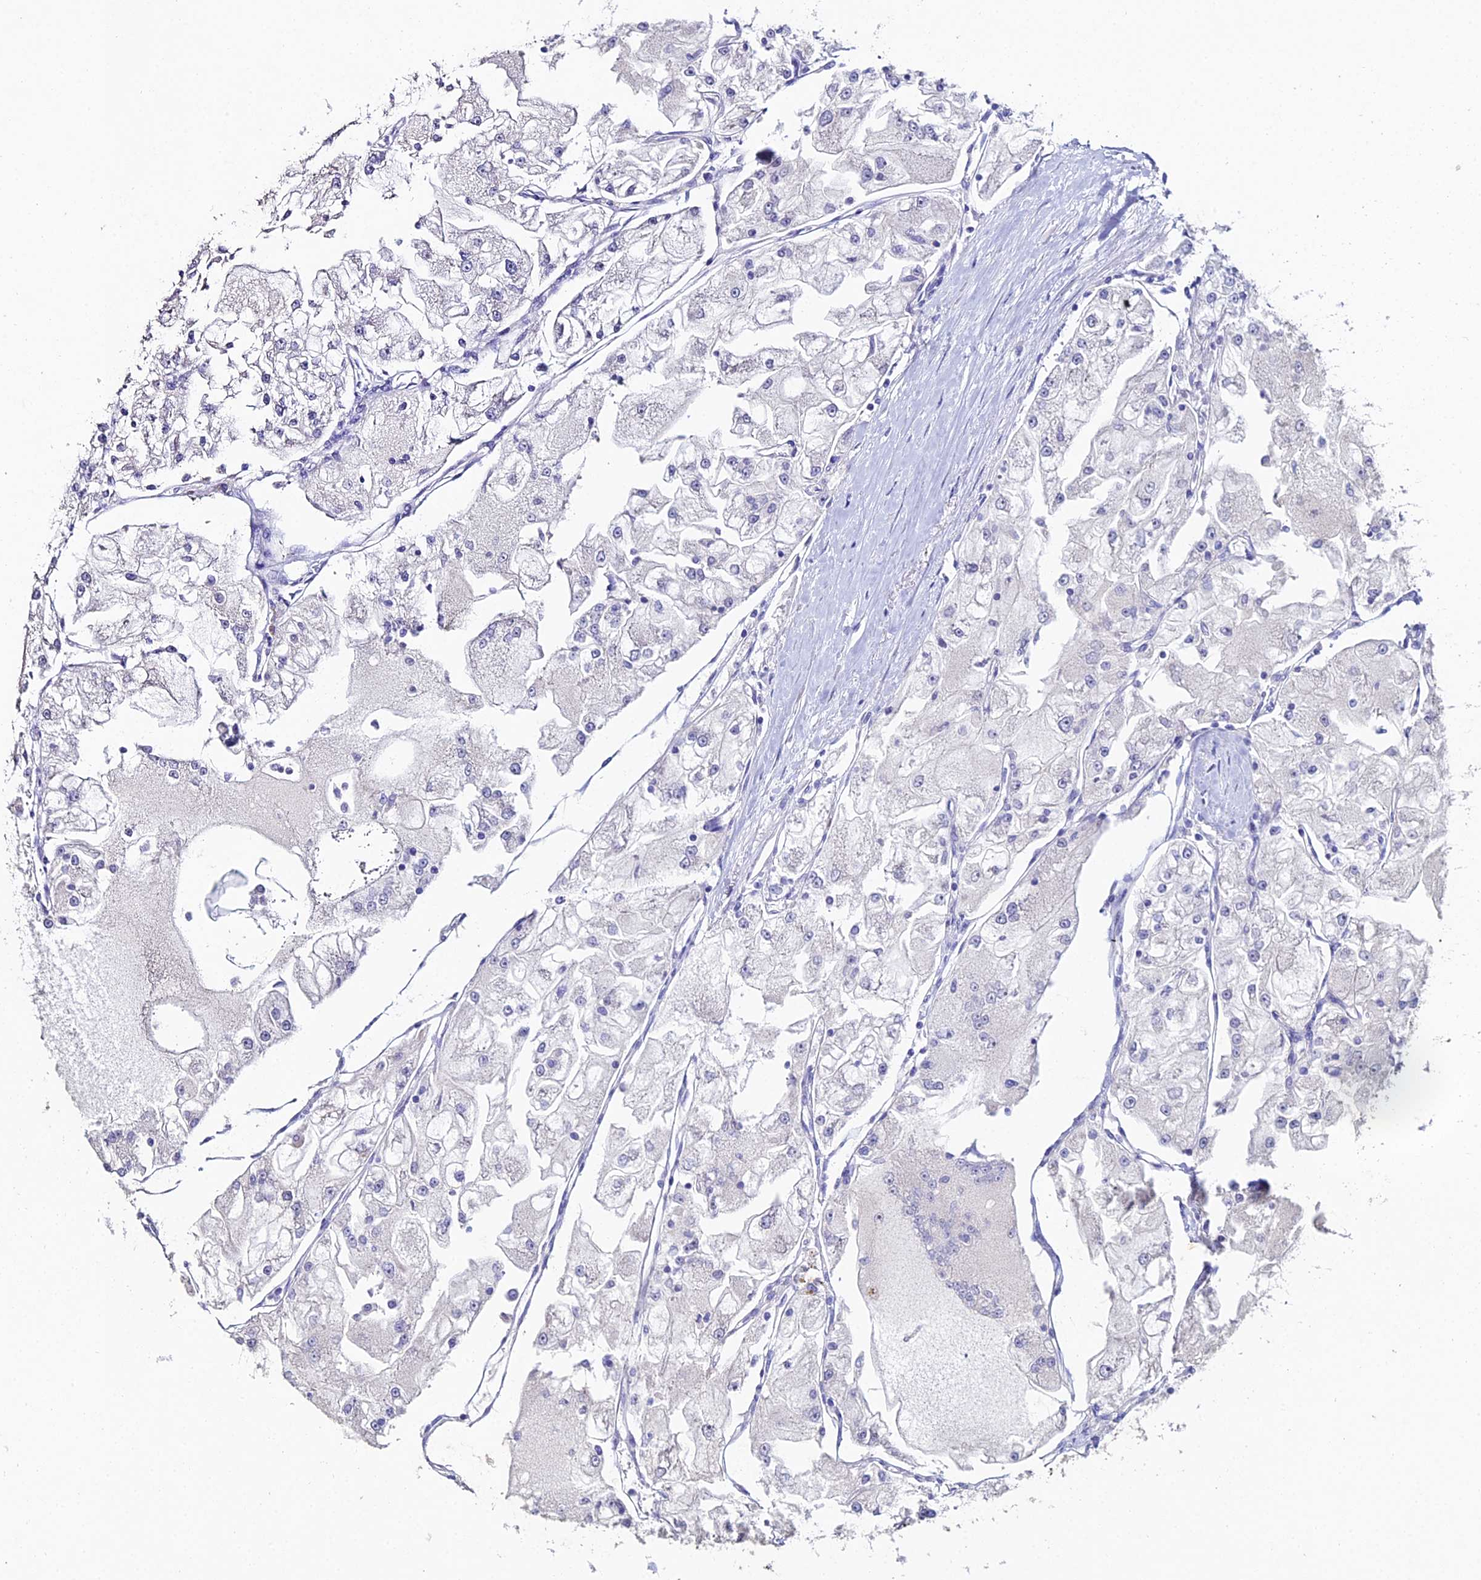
{"staining": {"intensity": "negative", "quantity": "none", "location": "none"}, "tissue": "renal cancer", "cell_type": "Tumor cells", "image_type": "cancer", "snomed": [{"axis": "morphology", "description": "Adenocarcinoma, NOS"}, {"axis": "topography", "description": "Kidney"}], "caption": "Immunohistochemical staining of renal cancer (adenocarcinoma) exhibits no significant staining in tumor cells.", "gene": "ESRRG", "patient": {"sex": "female", "age": 72}}